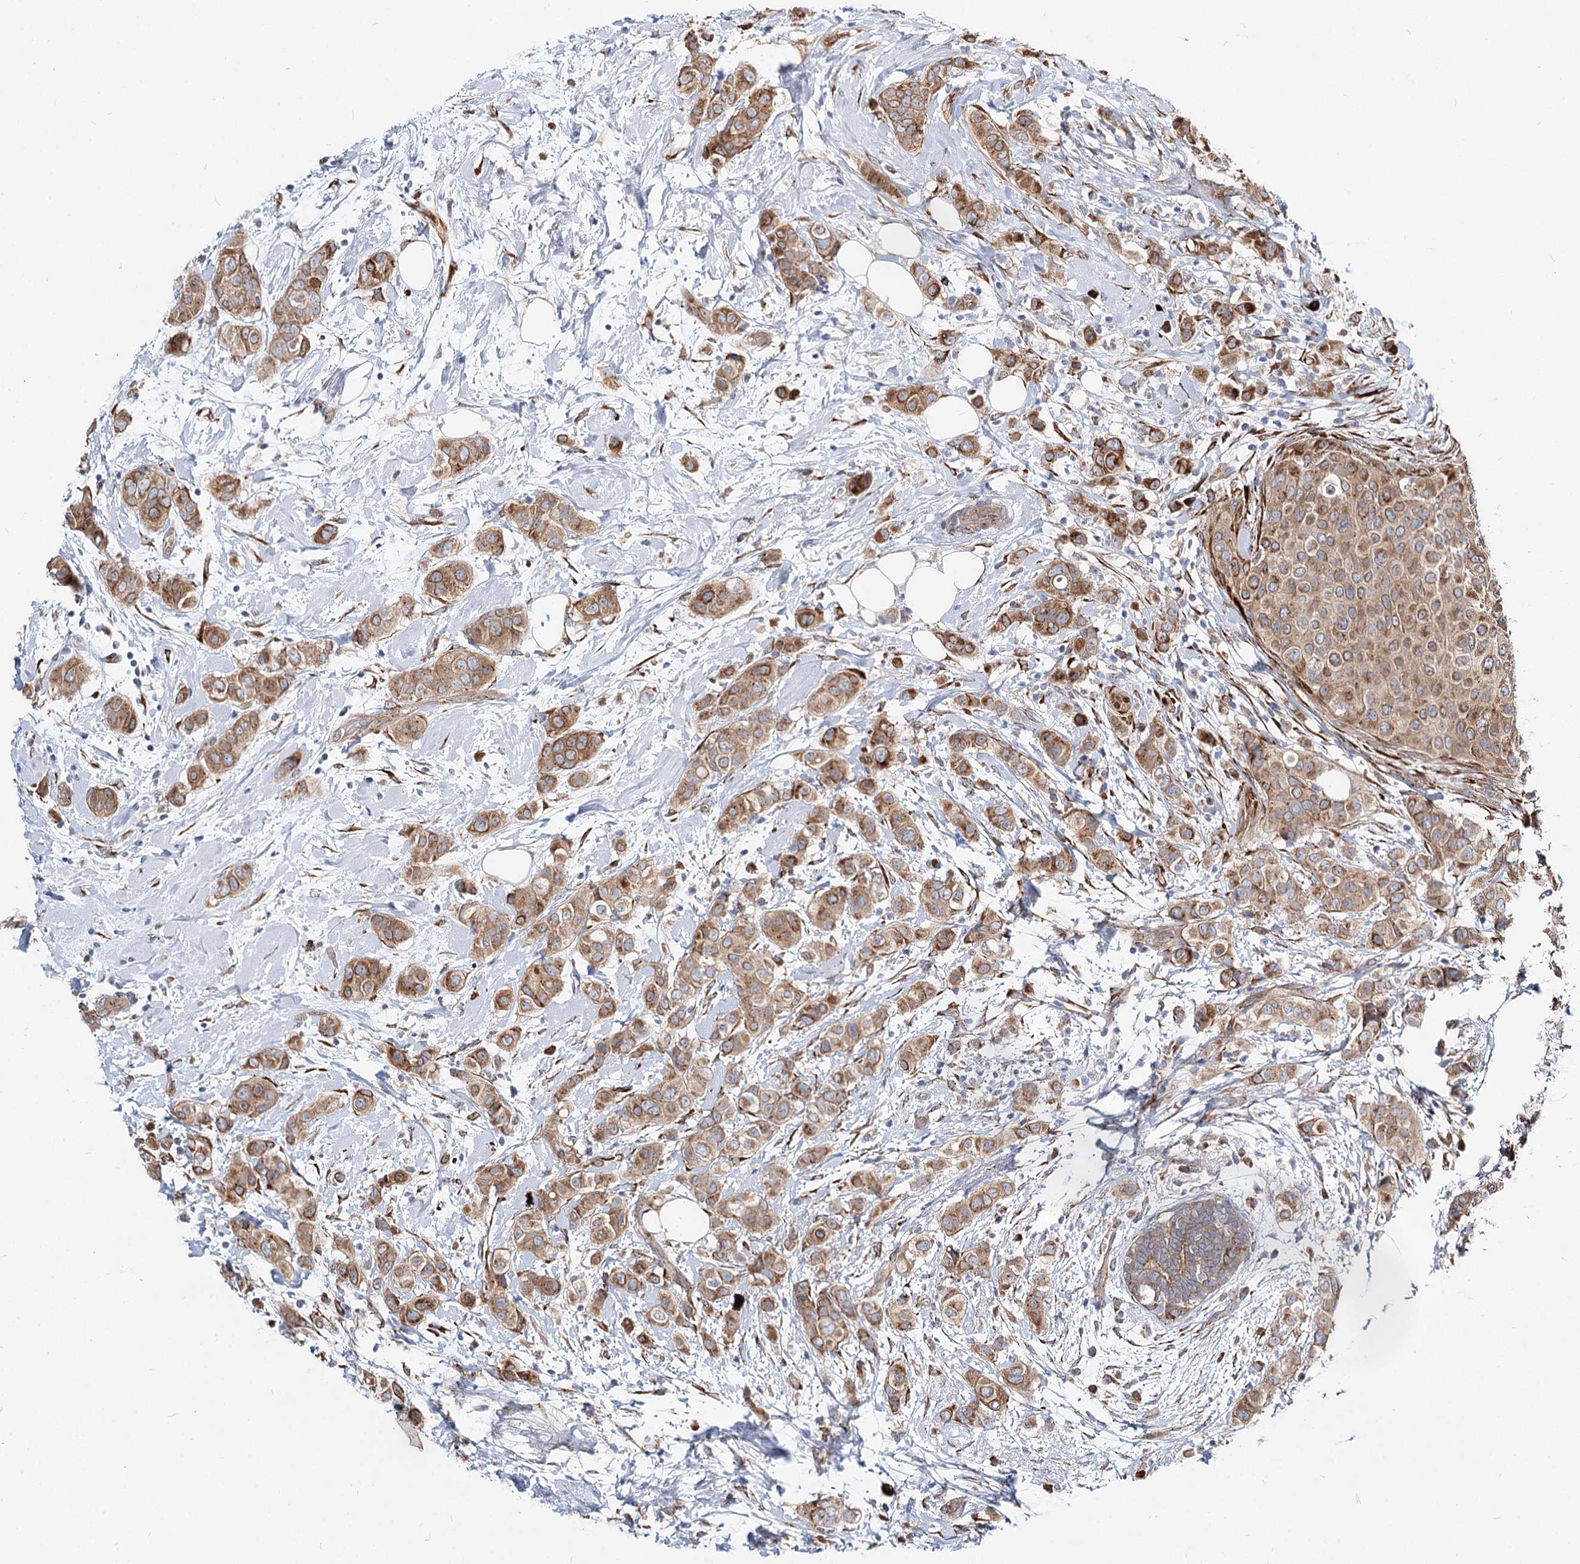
{"staining": {"intensity": "moderate", "quantity": ">75%", "location": "cytoplasmic/membranous"}, "tissue": "breast cancer", "cell_type": "Tumor cells", "image_type": "cancer", "snomed": [{"axis": "morphology", "description": "Lobular carcinoma"}, {"axis": "topography", "description": "Breast"}], "caption": "Protein analysis of breast lobular carcinoma tissue exhibits moderate cytoplasmic/membranous expression in approximately >75% of tumor cells.", "gene": "SPART", "patient": {"sex": "female", "age": 51}}